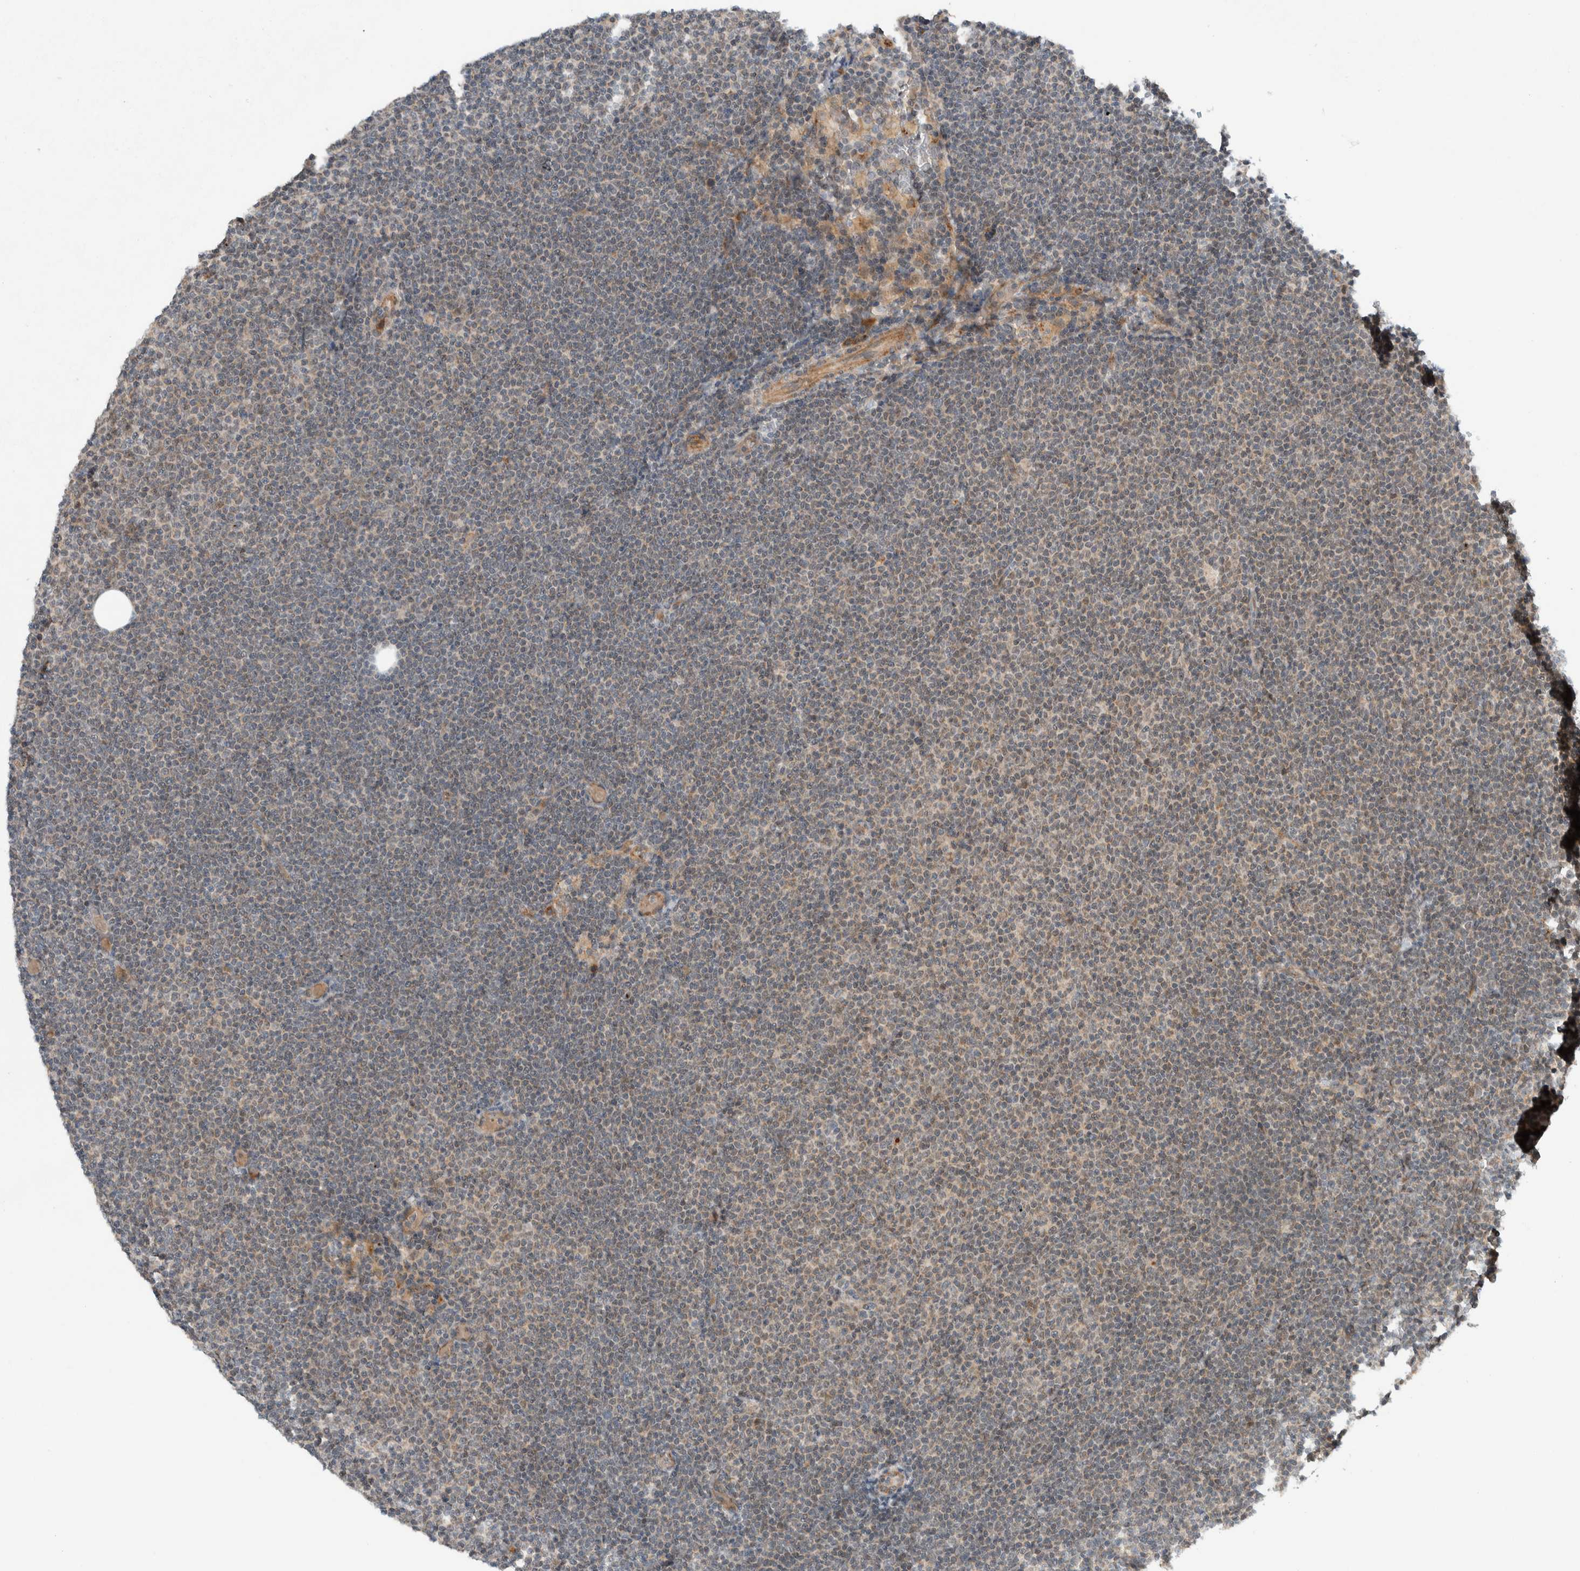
{"staining": {"intensity": "weak", "quantity": "25%-75%", "location": "cytoplasmic/membranous"}, "tissue": "lymphoma", "cell_type": "Tumor cells", "image_type": "cancer", "snomed": [{"axis": "morphology", "description": "Malignant lymphoma, non-Hodgkin's type, Low grade"}, {"axis": "topography", "description": "Lymph node"}], "caption": "Lymphoma was stained to show a protein in brown. There is low levels of weak cytoplasmic/membranous staining in approximately 25%-75% of tumor cells.", "gene": "ARMC7", "patient": {"sex": "female", "age": 53}}